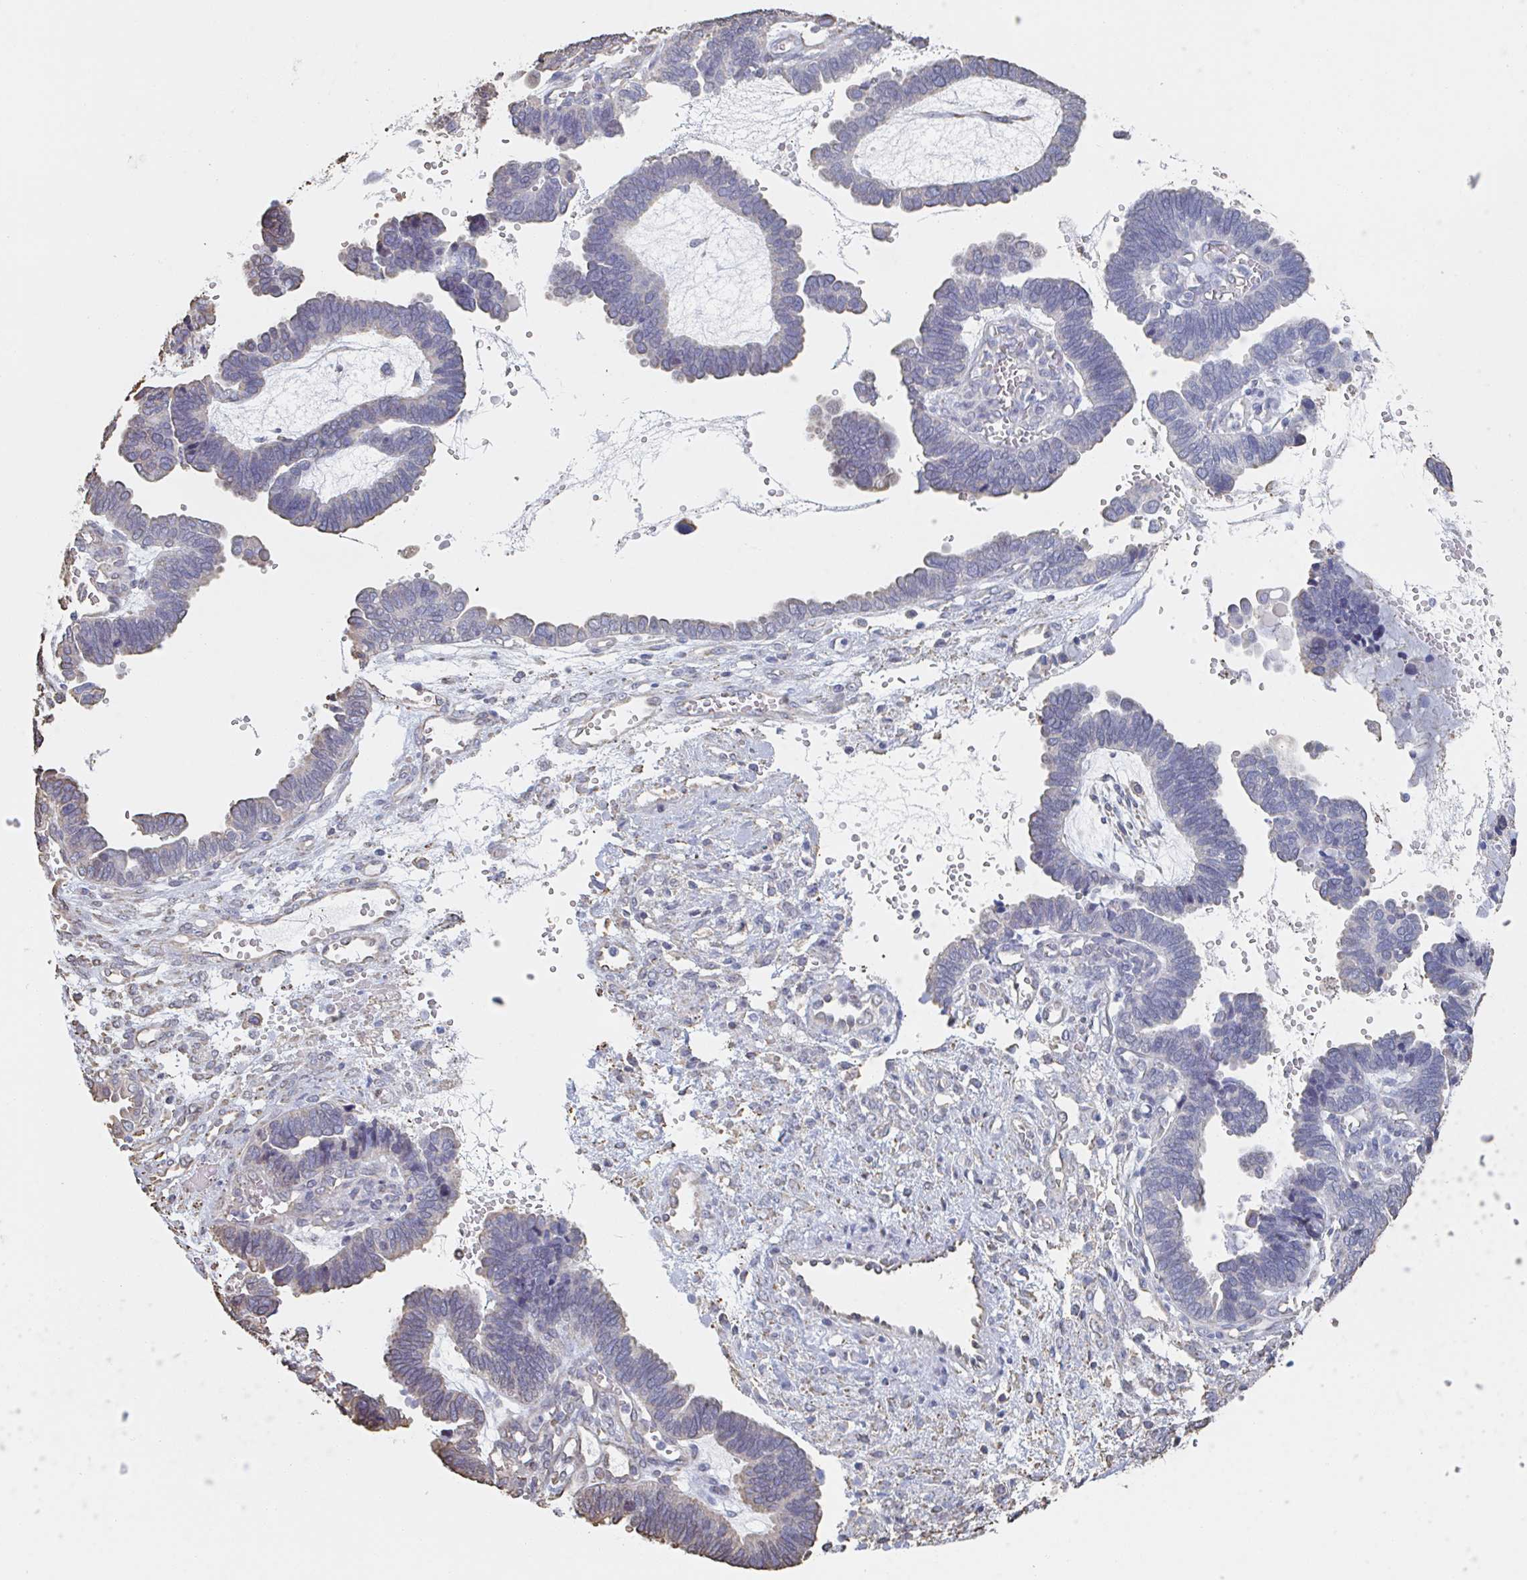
{"staining": {"intensity": "negative", "quantity": "none", "location": "none"}, "tissue": "ovarian cancer", "cell_type": "Tumor cells", "image_type": "cancer", "snomed": [{"axis": "morphology", "description": "Cystadenocarcinoma, serous, NOS"}, {"axis": "topography", "description": "Ovary"}], "caption": "Immunohistochemistry of human ovarian serous cystadenocarcinoma demonstrates no staining in tumor cells.", "gene": "RAB5IF", "patient": {"sex": "female", "age": 51}}